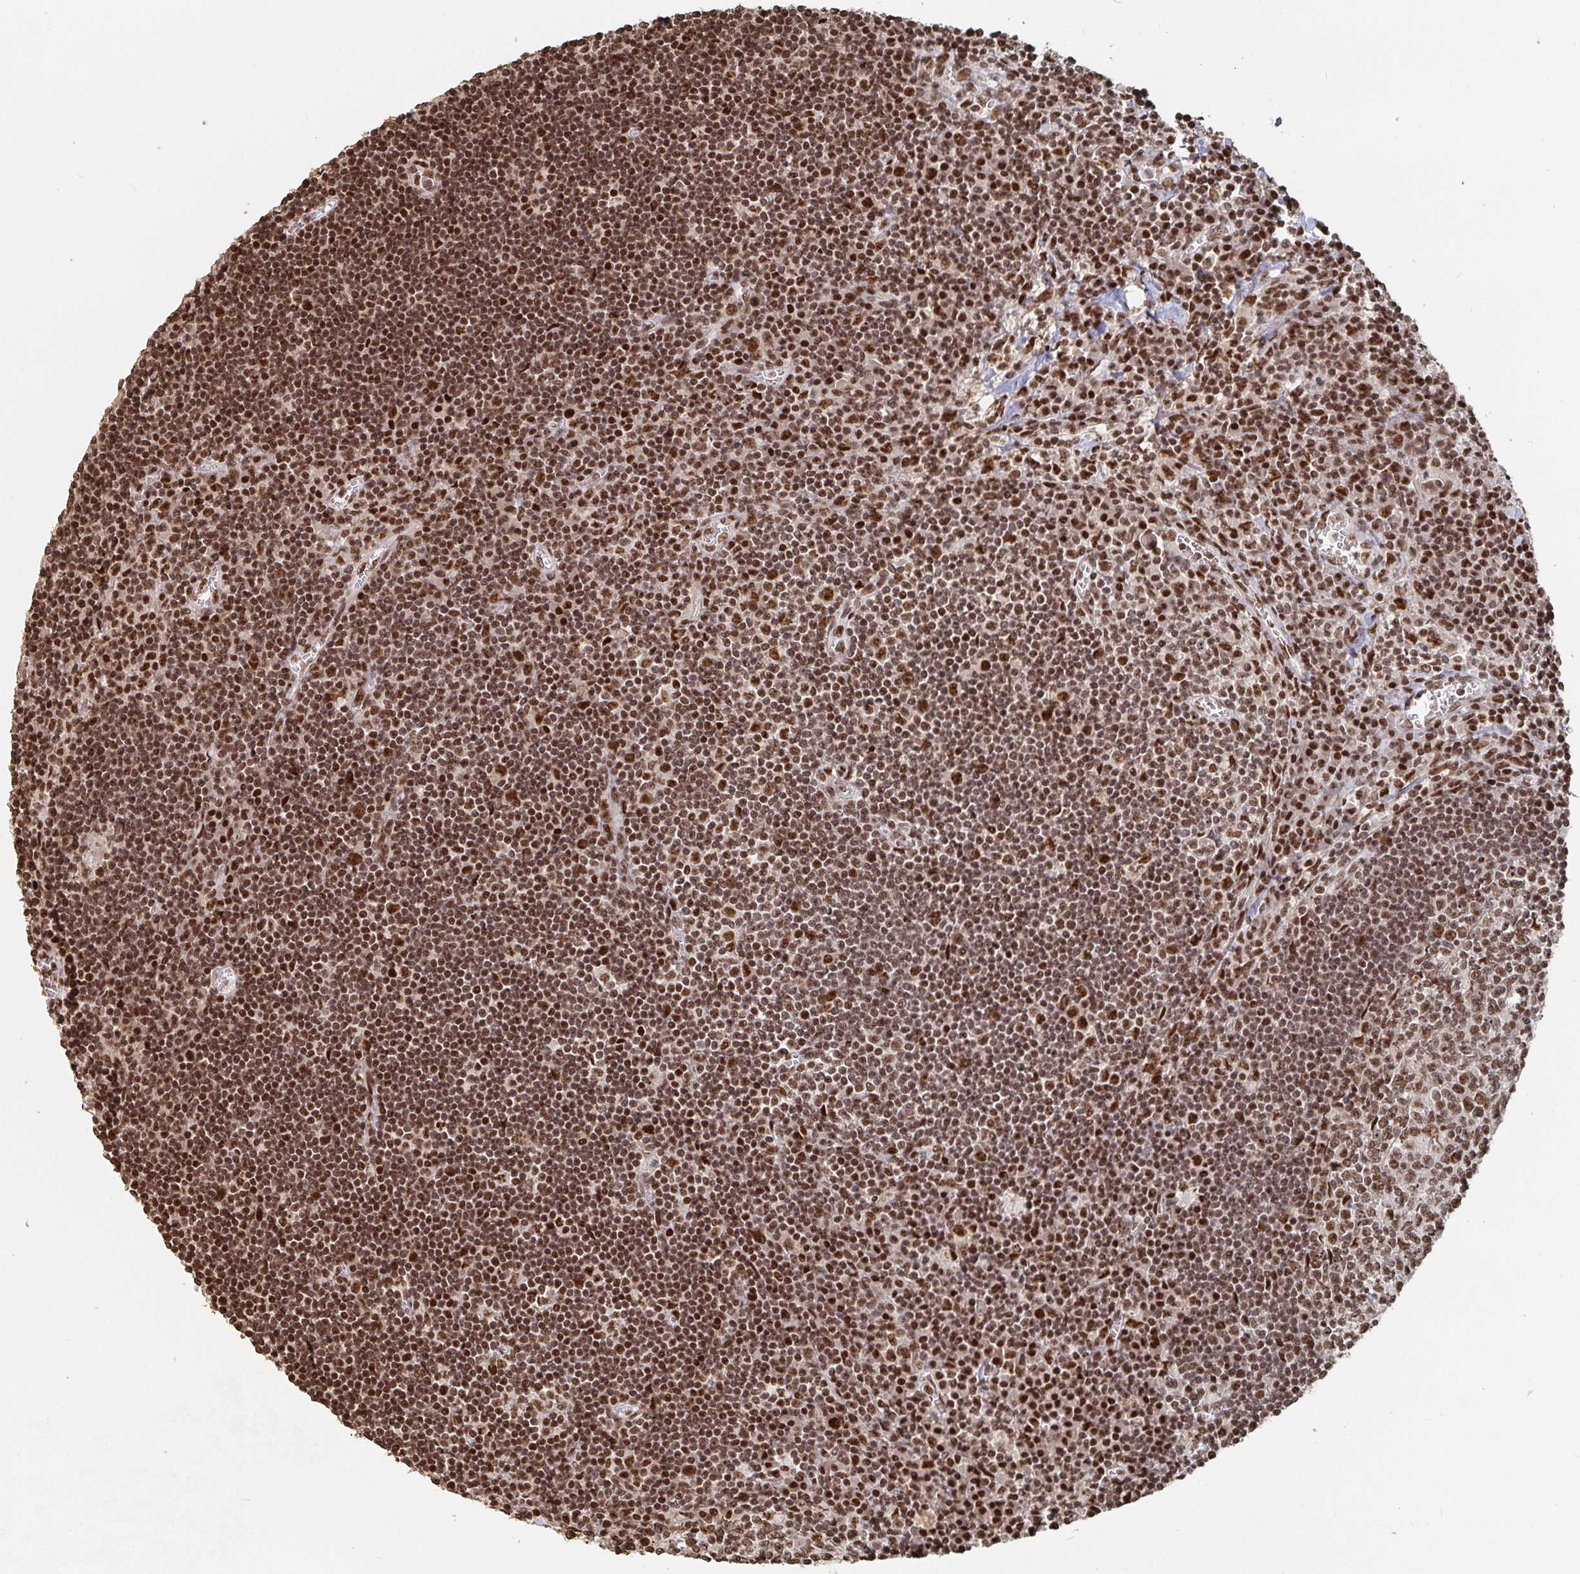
{"staining": {"intensity": "moderate", "quantity": ">75%", "location": "nuclear"}, "tissue": "lymph node", "cell_type": "Germinal center cells", "image_type": "normal", "snomed": [{"axis": "morphology", "description": "Normal tissue, NOS"}, {"axis": "topography", "description": "Lymph node"}], "caption": "Immunohistochemistry (DAB) staining of unremarkable human lymph node reveals moderate nuclear protein expression in approximately >75% of germinal center cells.", "gene": "ZDHHC12", "patient": {"sex": "male", "age": 67}}